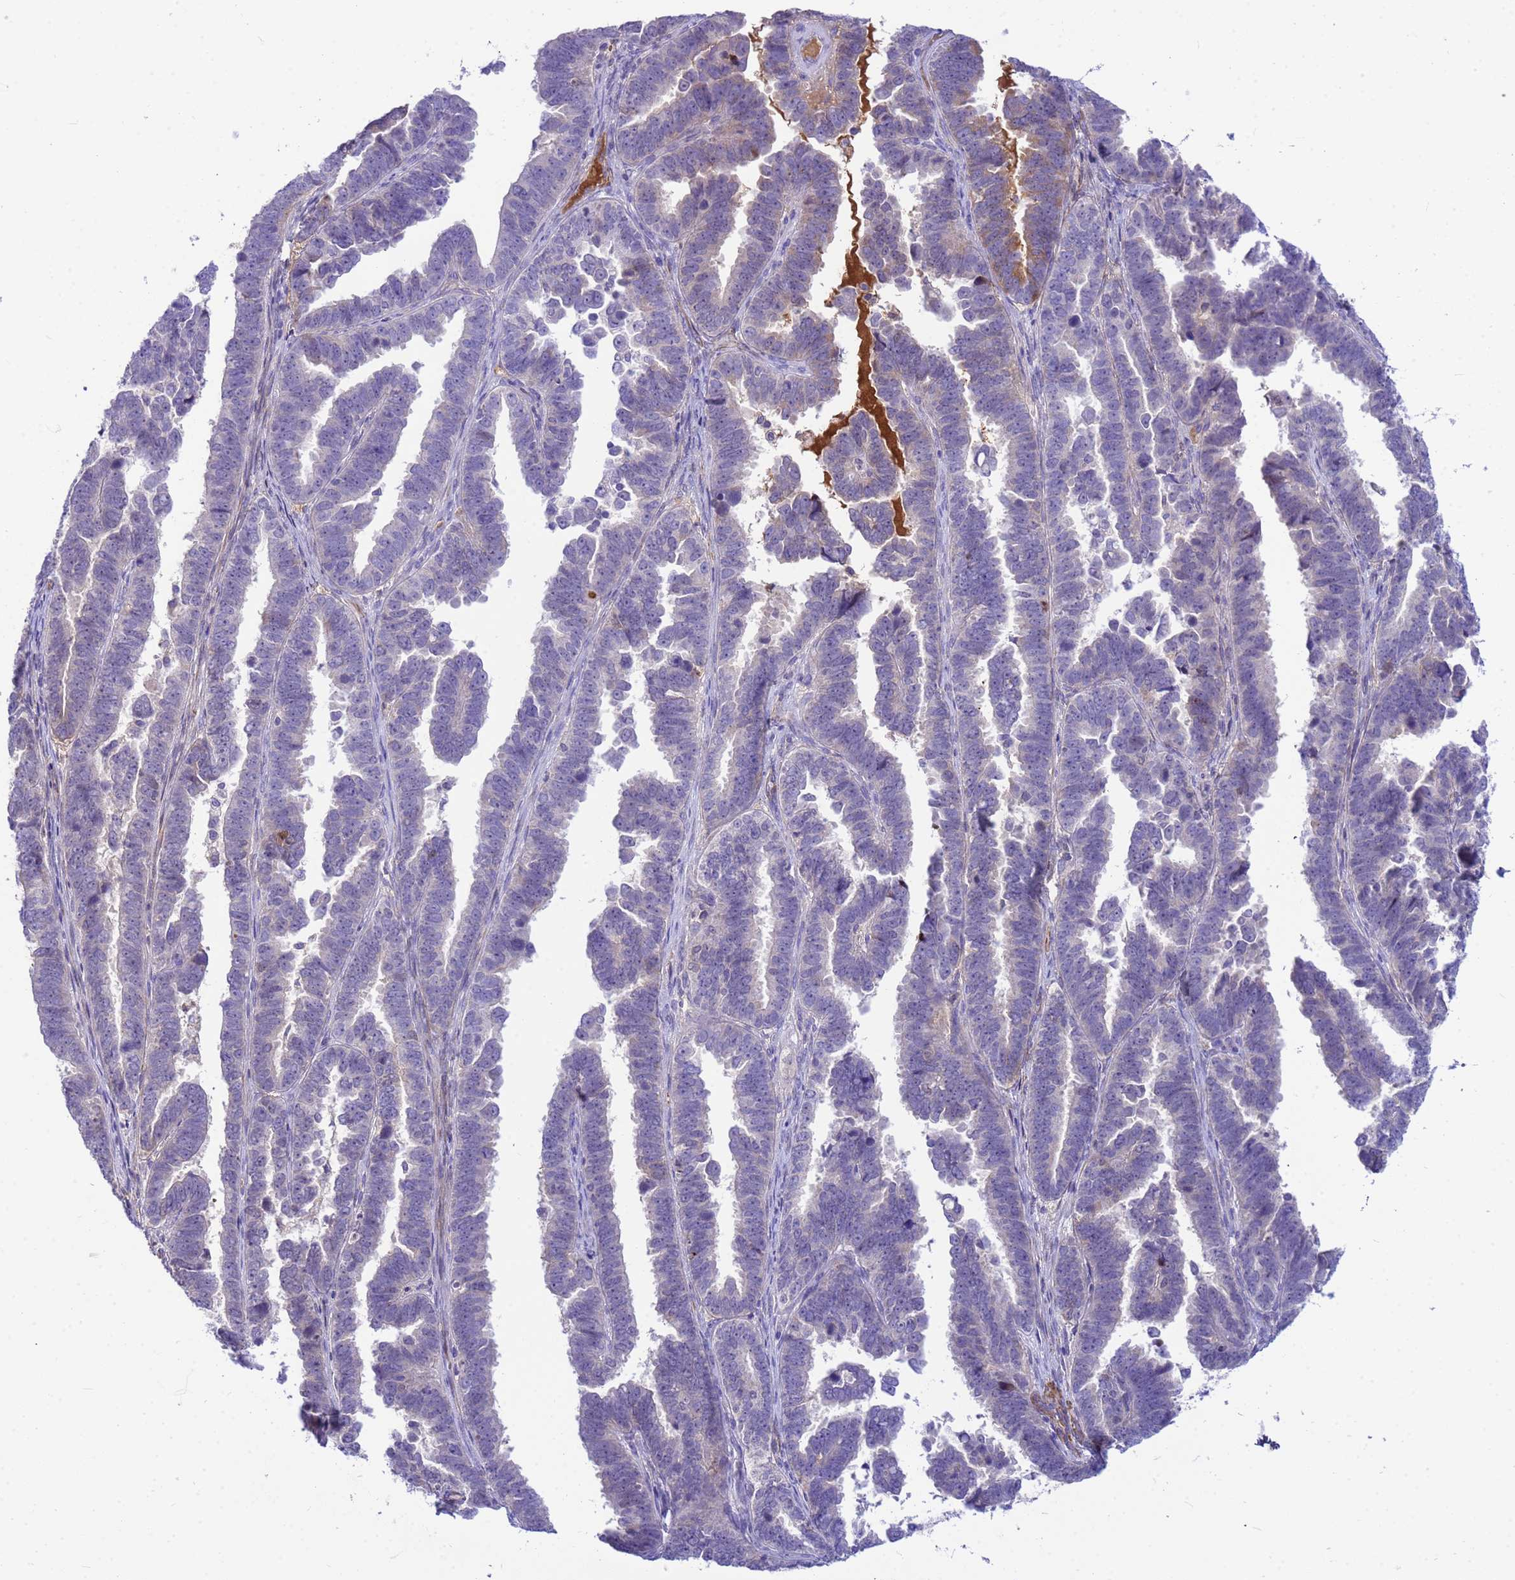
{"staining": {"intensity": "weak", "quantity": "<25%", "location": "cytoplasmic/membranous"}, "tissue": "endometrial cancer", "cell_type": "Tumor cells", "image_type": "cancer", "snomed": [{"axis": "morphology", "description": "Adenocarcinoma, NOS"}, {"axis": "topography", "description": "Endometrium"}], "caption": "Adenocarcinoma (endometrial) stained for a protein using IHC demonstrates no staining tumor cells.", "gene": "ORM1", "patient": {"sex": "female", "age": 75}}